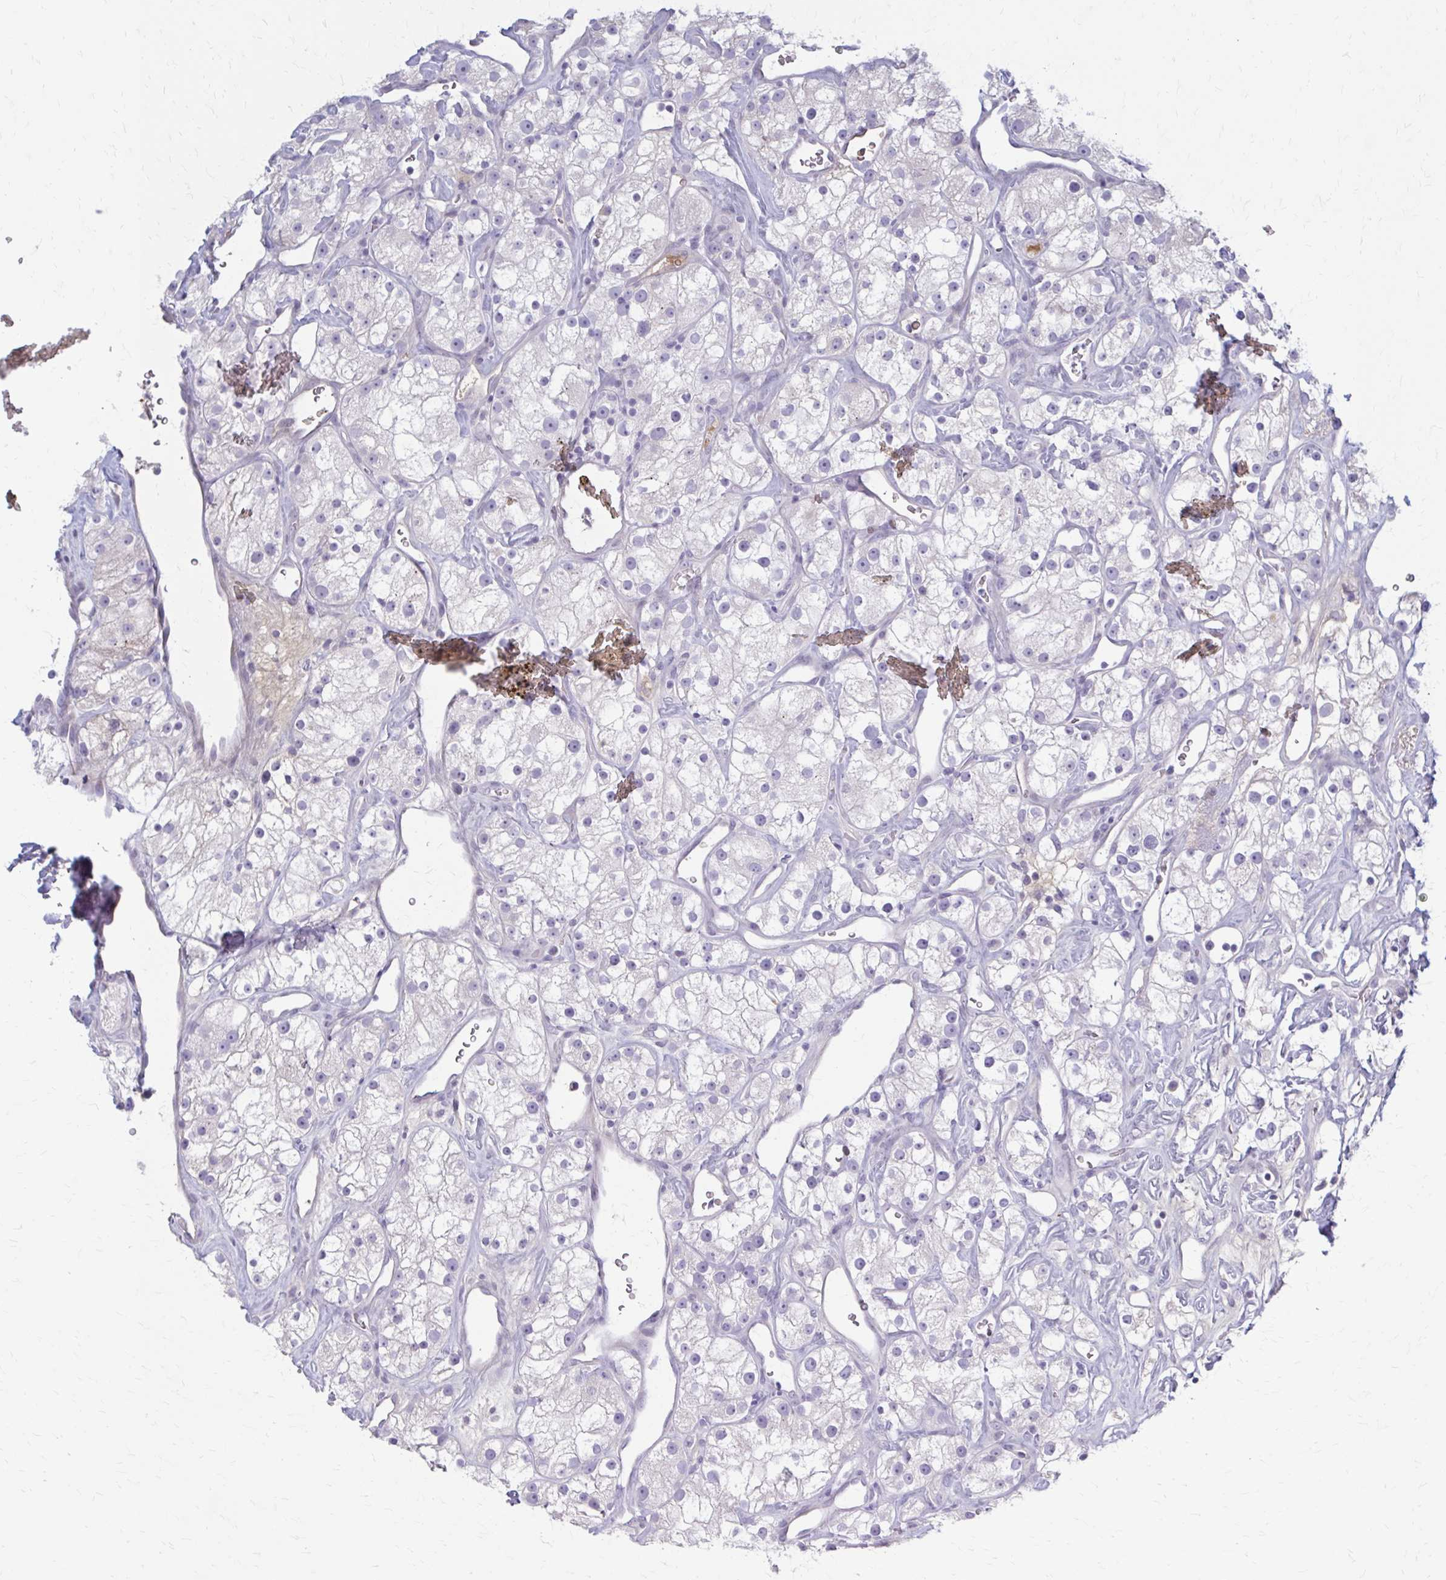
{"staining": {"intensity": "negative", "quantity": "none", "location": "none"}, "tissue": "renal cancer", "cell_type": "Tumor cells", "image_type": "cancer", "snomed": [{"axis": "morphology", "description": "Adenocarcinoma, NOS"}, {"axis": "topography", "description": "Kidney"}], "caption": "The image shows no significant staining in tumor cells of renal cancer.", "gene": "SERPIND1", "patient": {"sex": "male", "age": 77}}